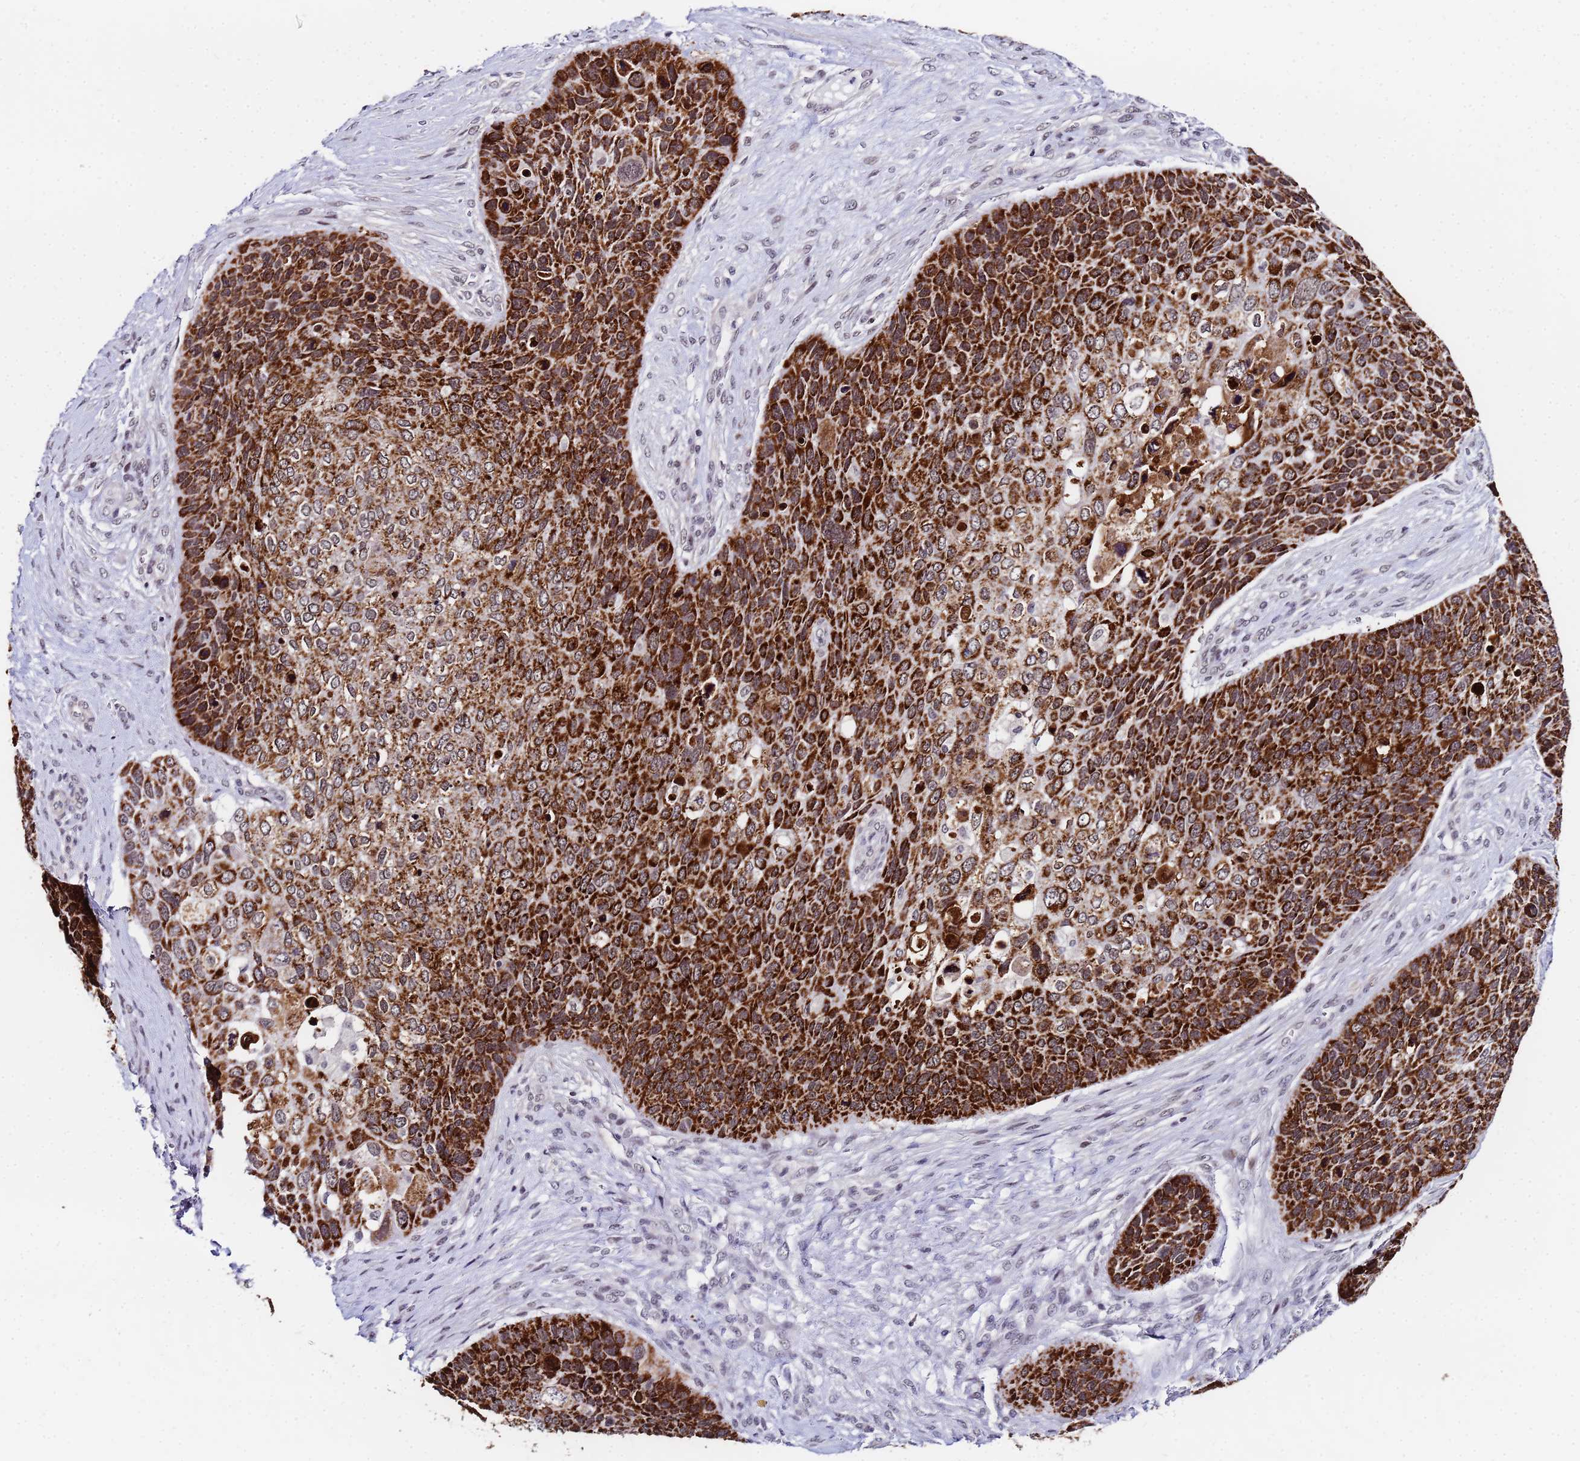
{"staining": {"intensity": "strong", "quantity": ">75%", "location": "cytoplasmic/membranous"}, "tissue": "skin cancer", "cell_type": "Tumor cells", "image_type": "cancer", "snomed": [{"axis": "morphology", "description": "Basal cell carcinoma"}, {"axis": "topography", "description": "Skin"}], "caption": "Basal cell carcinoma (skin) tissue exhibits strong cytoplasmic/membranous expression in about >75% of tumor cells, visualized by immunohistochemistry.", "gene": "CKMT1A", "patient": {"sex": "female", "age": 74}}